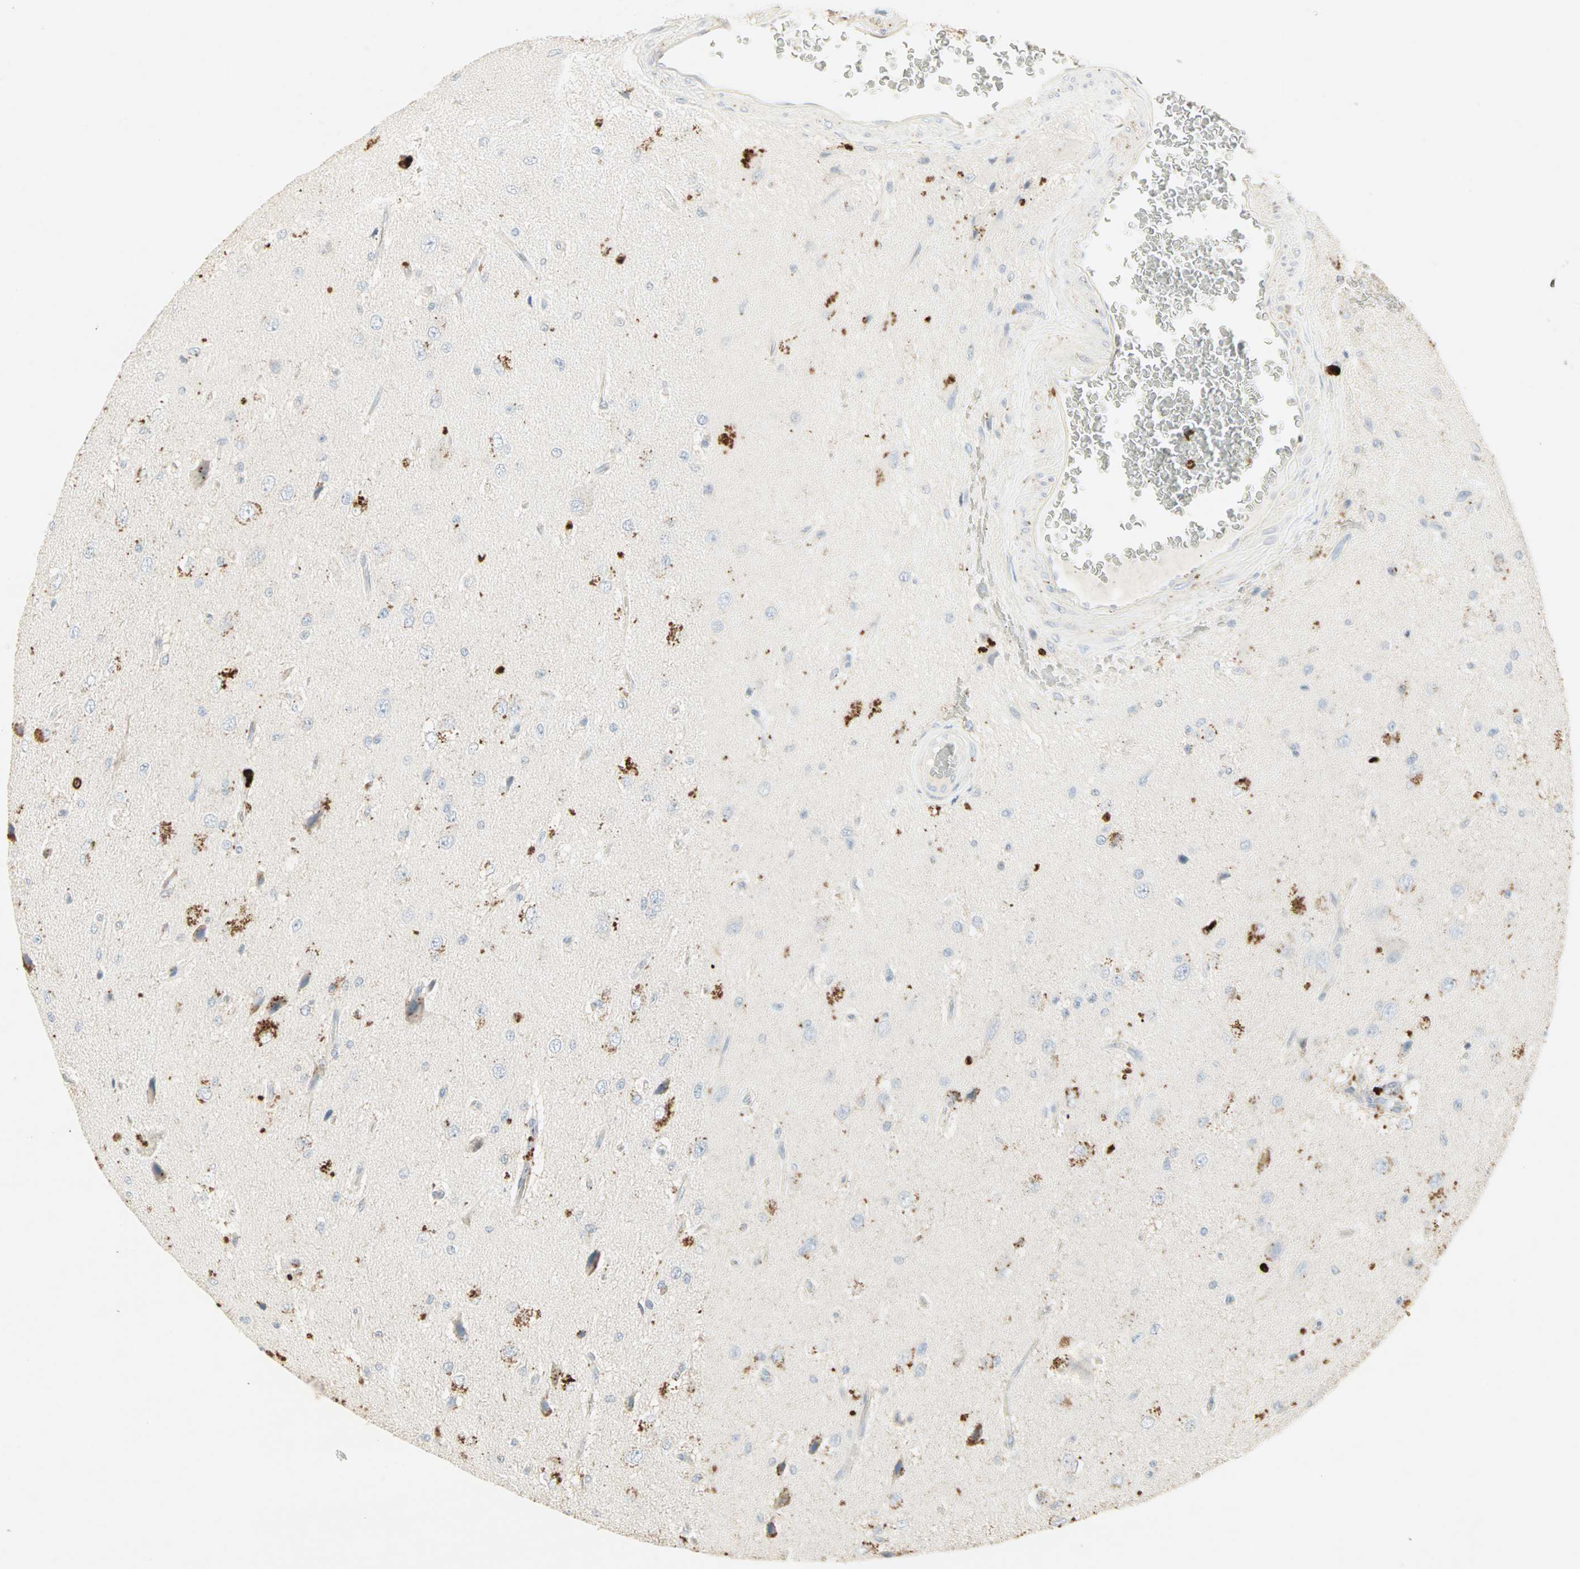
{"staining": {"intensity": "strong", "quantity": "<25%", "location": "cytoplasmic/membranous"}, "tissue": "glioma", "cell_type": "Tumor cells", "image_type": "cancer", "snomed": [{"axis": "morphology", "description": "Glioma, malignant, High grade"}, {"axis": "topography", "description": "pancreas cauda"}], "caption": "Protein staining of glioma tissue shows strong cytoplasmic/membranous positivity in about <25% of tumor cells. The staining was performed using DAB to visualize the protein expression in brown, while the nuclei were stained in blue with hematoxylin (Magnification: 20x).", "gene": "CEACAM6", "patient": {"sex": "male", "age": 60}}